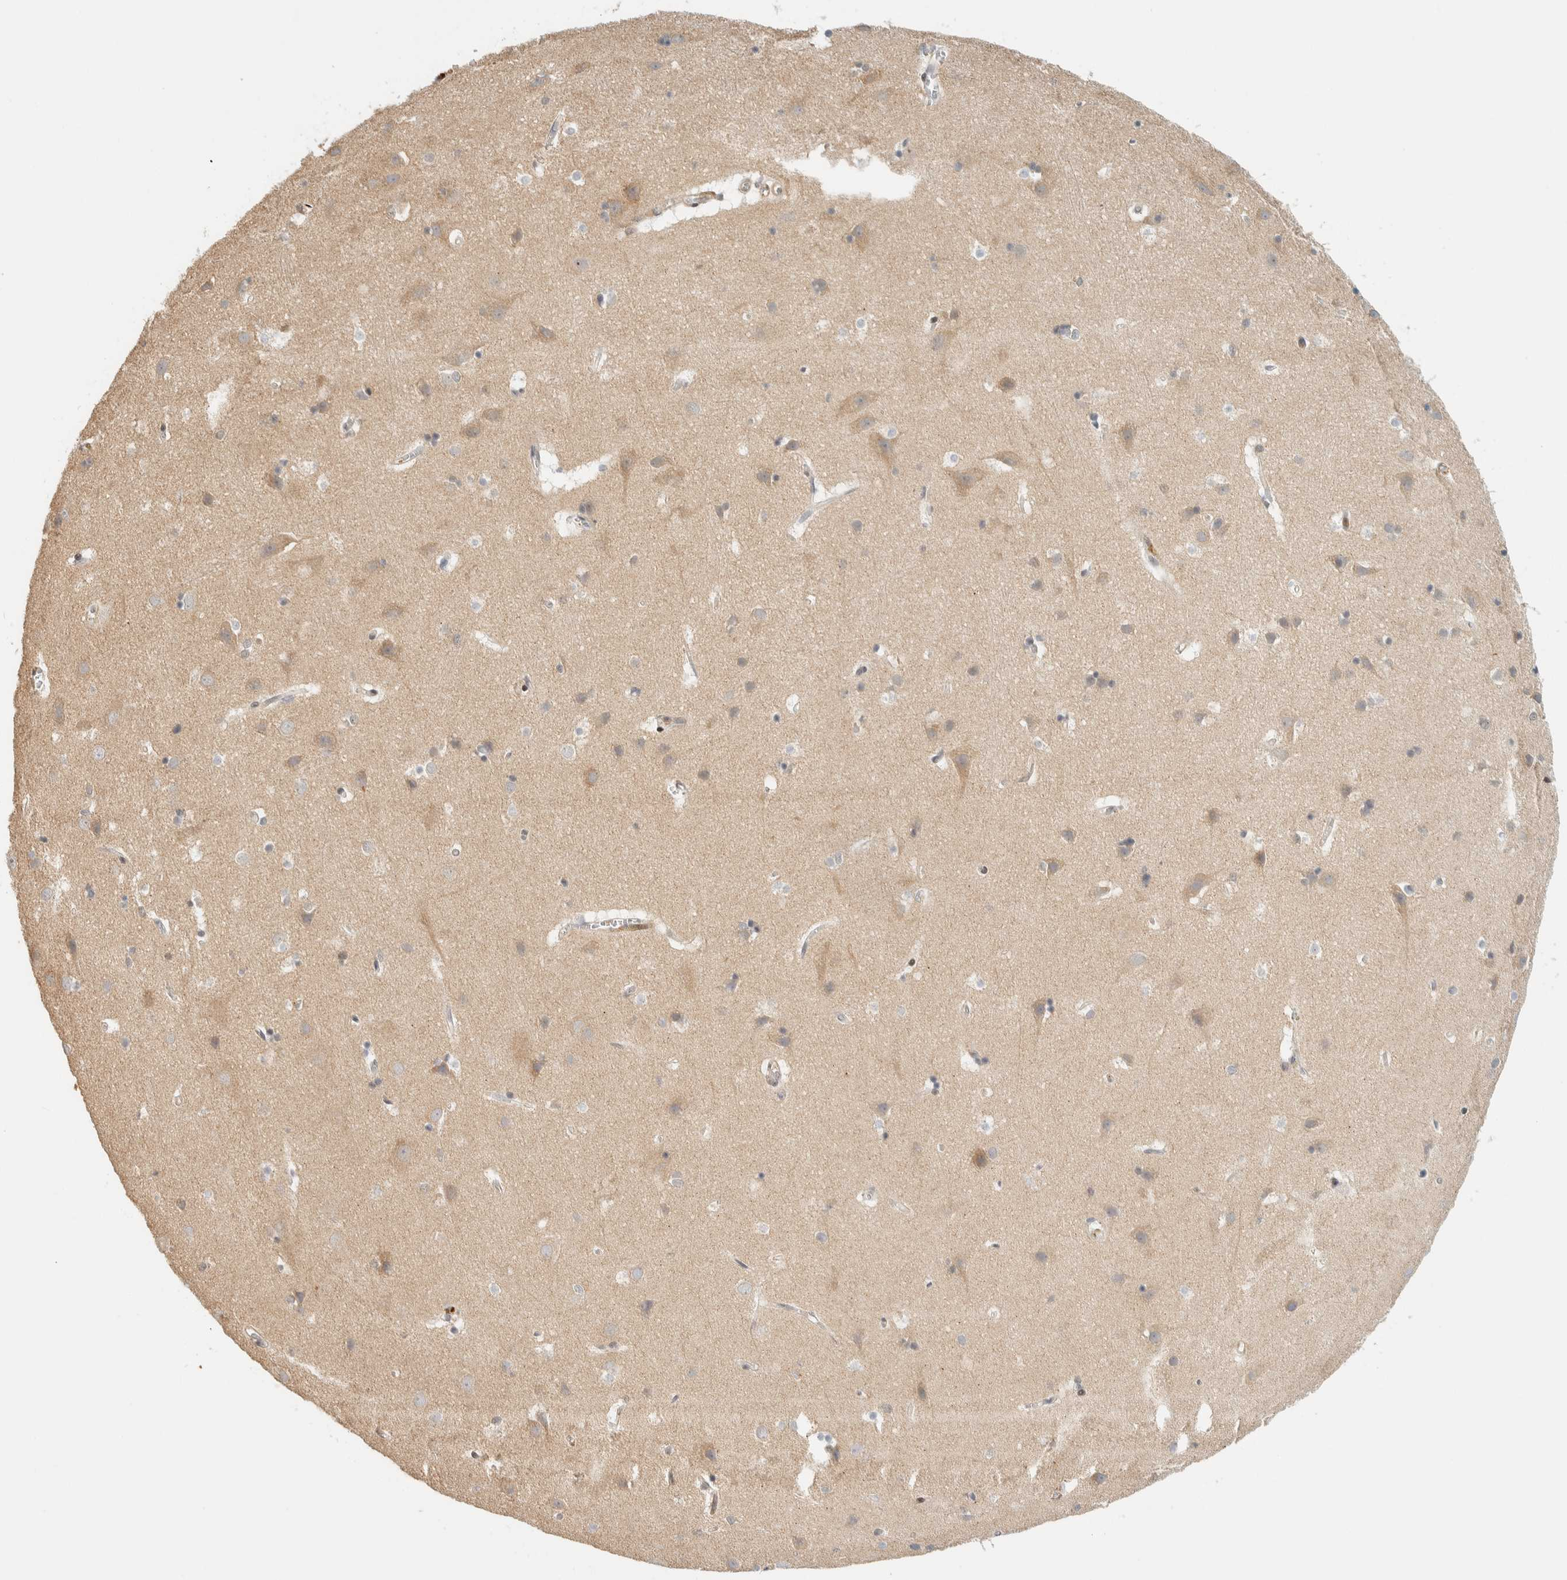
{"staining": {"intensity": "negative", "quantity": "none", "location": "none"}, "tissue": "cerebral cortex", "cell_type": "Endothelial cells", "image_type": "normal", "snomed": [{"axis": "morphology", "description": "Normal tissue, NOS"}, {"axis": "topography", "description": "Cerebral cortex"}], "caption": "Immunohistochemical staining of unremarkable human cerebral cortex demonstrates no significant positivity in endothelial cells. Brightfield microscopy of IHC stained with DAB (3,3'-diaminobenzidine) (brown) and hematoxylin (blue), captured at high magnification.", "gene": "ARFGEF1", "patient": {"sex": "male", "age": 54}}